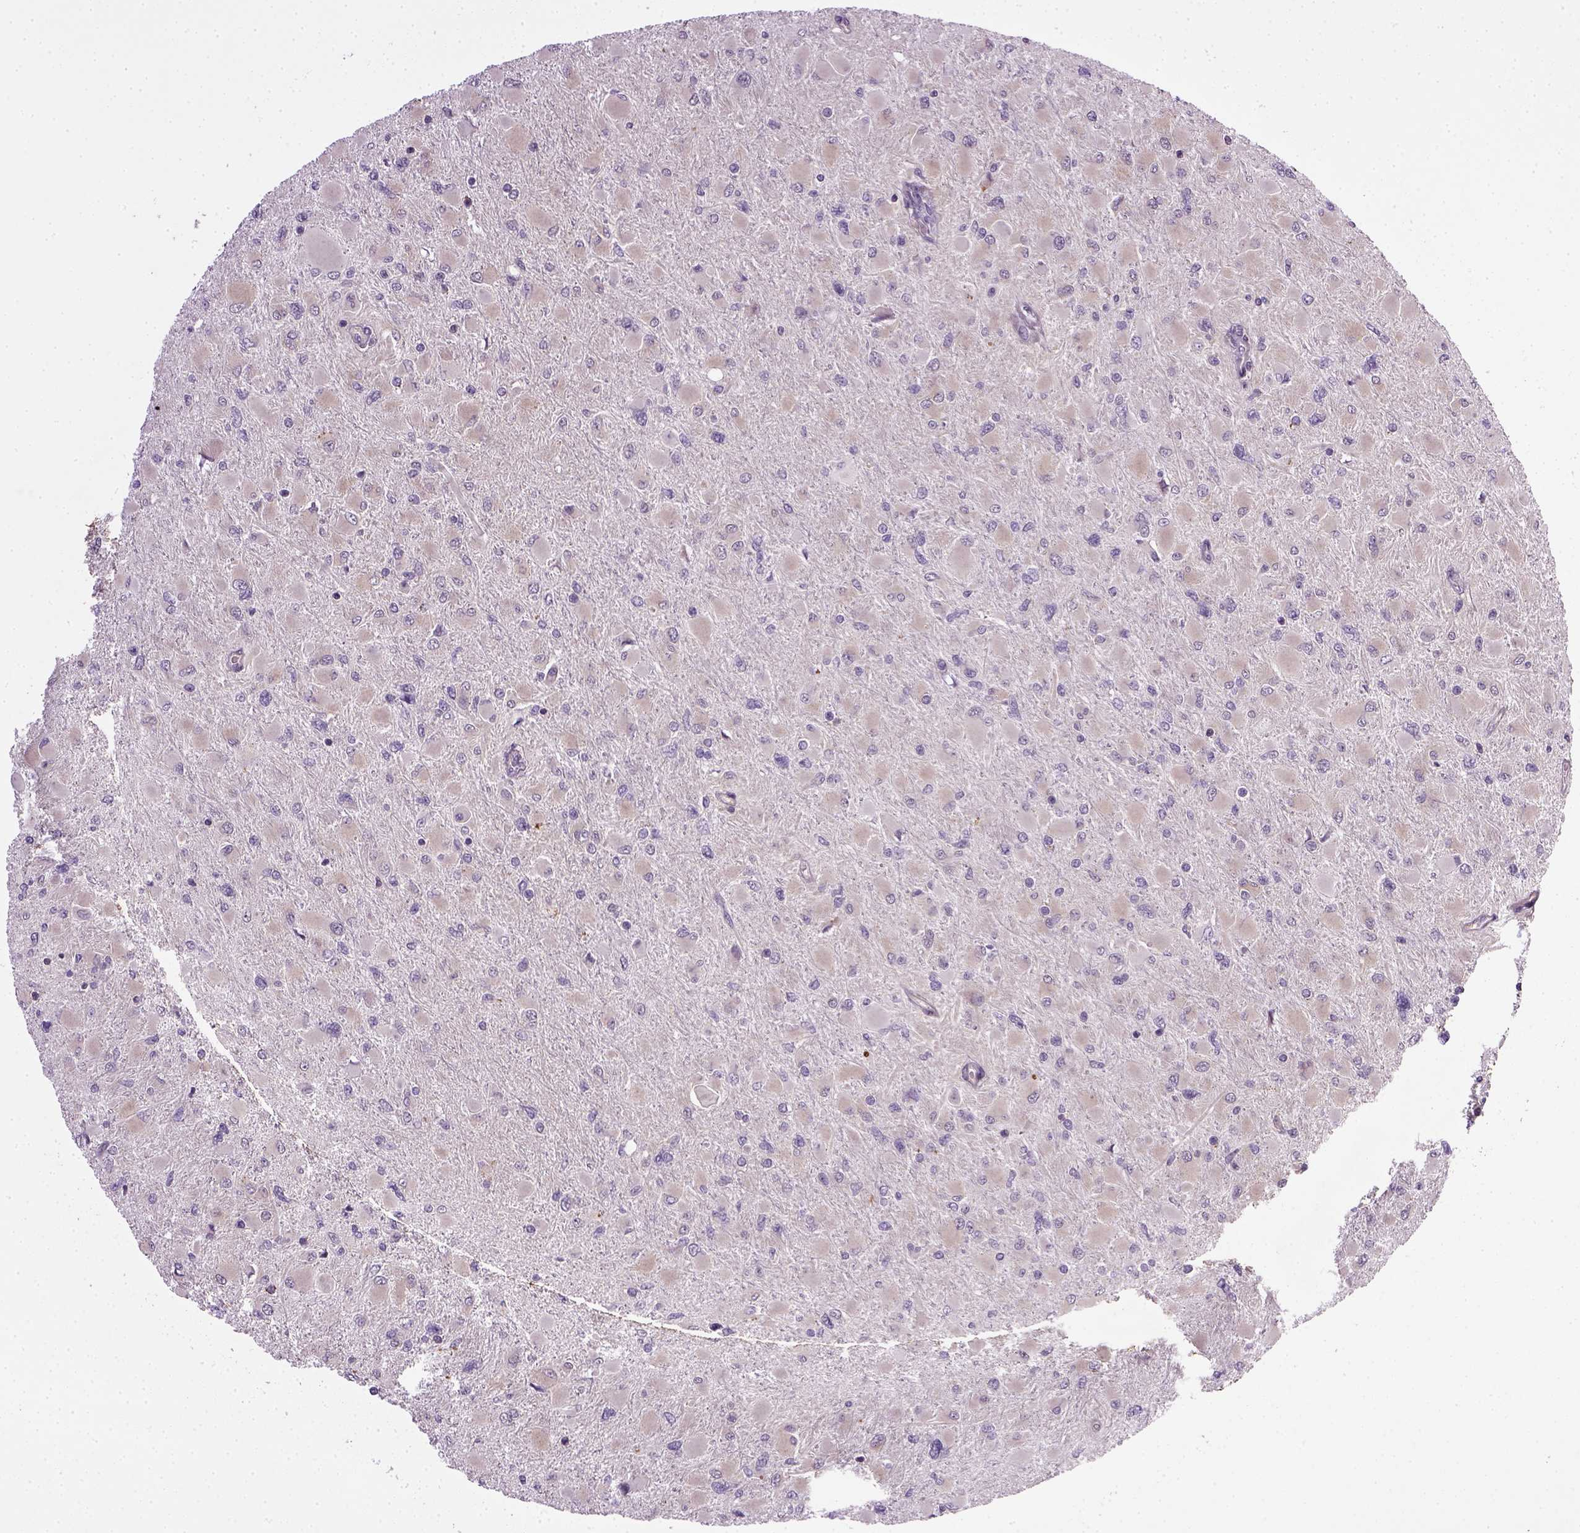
{"staining": {"intensity": "negative", "quantity": "none", "location": "none"}, "tissue": "glioma", "cell_type": "Tumor cells", "image_type": "cancer", "snomed": [{"axis": "morphology", "description": "Glioma, malignant, High grade"}, {"axis": "topography", "description": "Cerebral cortex"}], "caption": "DAB immunohistochemical staining of glioma reveals no significant positivity in tumor cells. (Stains: DAB (3,3'-diaminobenzidine) immunohistochemistry (IHC) with hematoxylin counter stain, Microscopy: brightfield microscopy at high magnification).", "gene": "TPRG1", "patient": {"sex": "female", "age": 36}}